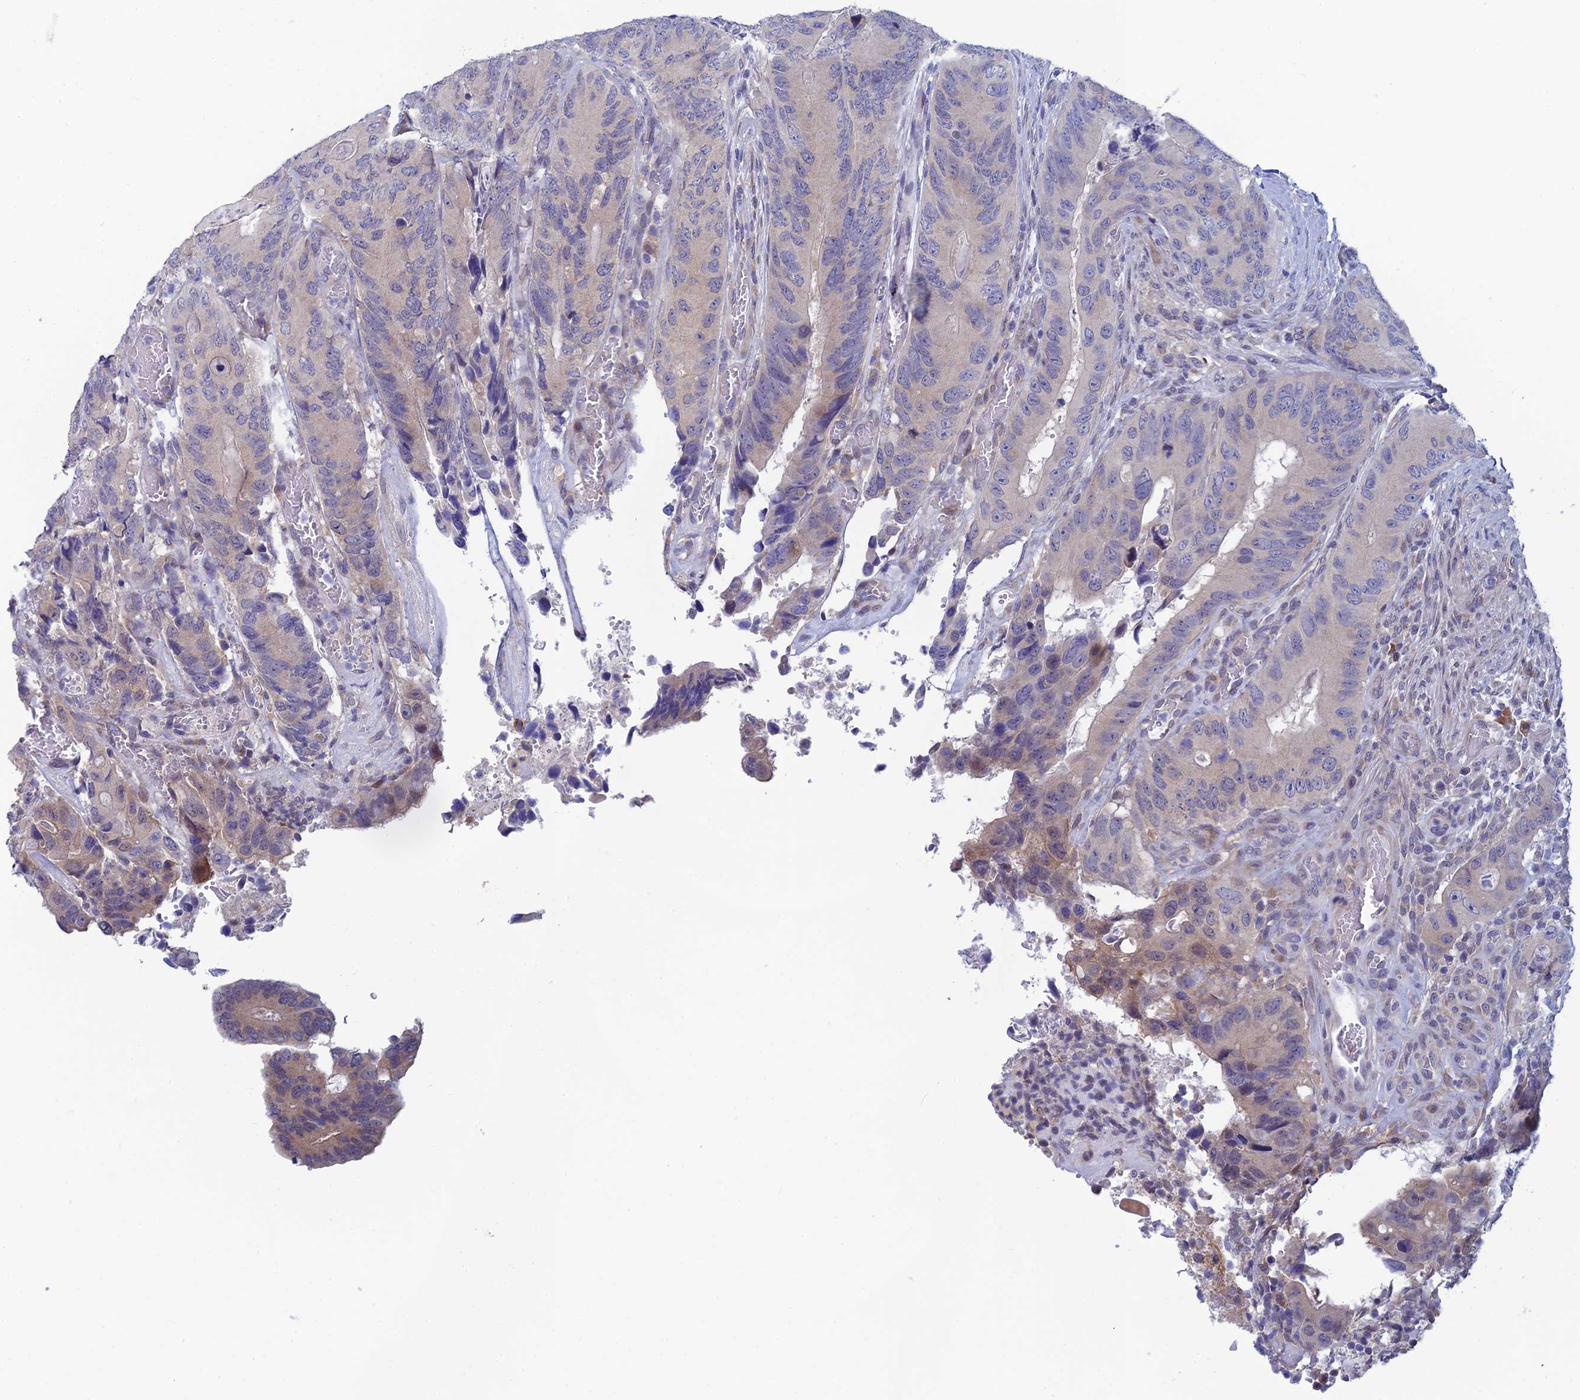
{"staining": {"intensity": "weak", "quantity": "<25%", "location": "cytoplasmic/membranous"}, "tissue": "colorectal cancer", "cell_type": "Tumor cells", "image_type": "cancer", "snomed": [{"axis": "morphology", "description": "Adenocarcinoma, NOS"}, {"axis": "topography", "description": "Colon"}], "caption": "Micrograph shows no protein staining in tumor cells of colorectal adenocarcinoma tissue.", "gene": "SRA1", "patient": {"sex": "male", "age": 84}}